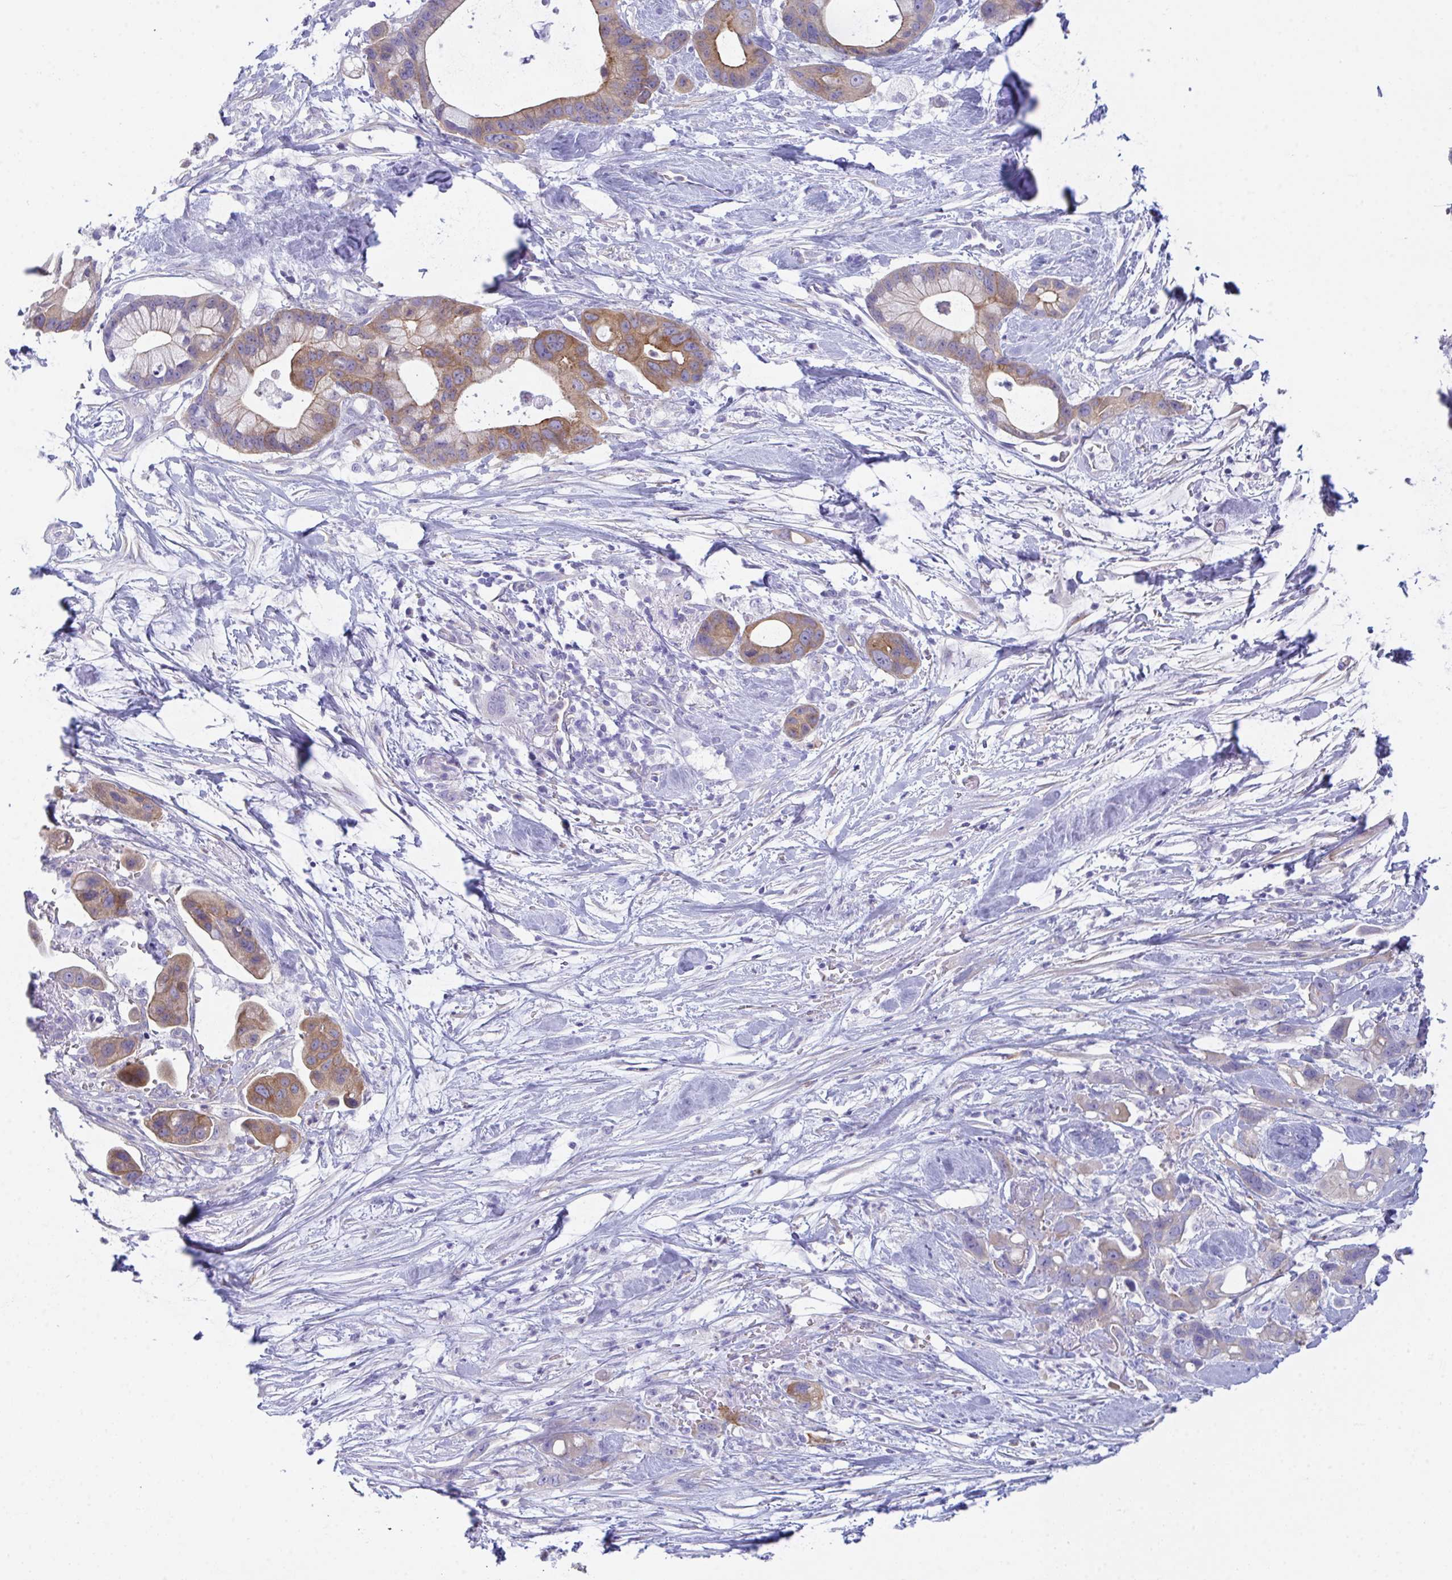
{"staining": {"intensity": "strong", "quantity": "25%-75%", "location": "cytoplasmic/membranous"}, "tissue": "pancreatic cancer", "cell_type": "Tumor cells", "image_type": "cancer", "snomed": [{"axis": "morphology", "description": "Adenocarcinoma, NOS"}, {"axis": "topography", "description": "Pancreas"}], "caption": "Protein expression analysis of human pancreatic cancer reveals strong cytoplasmic/membranous expression in approximately 25%-75% of tumor cells.", "gene": "CEP170B", "patient": {"sex": "male", "age": 68}}